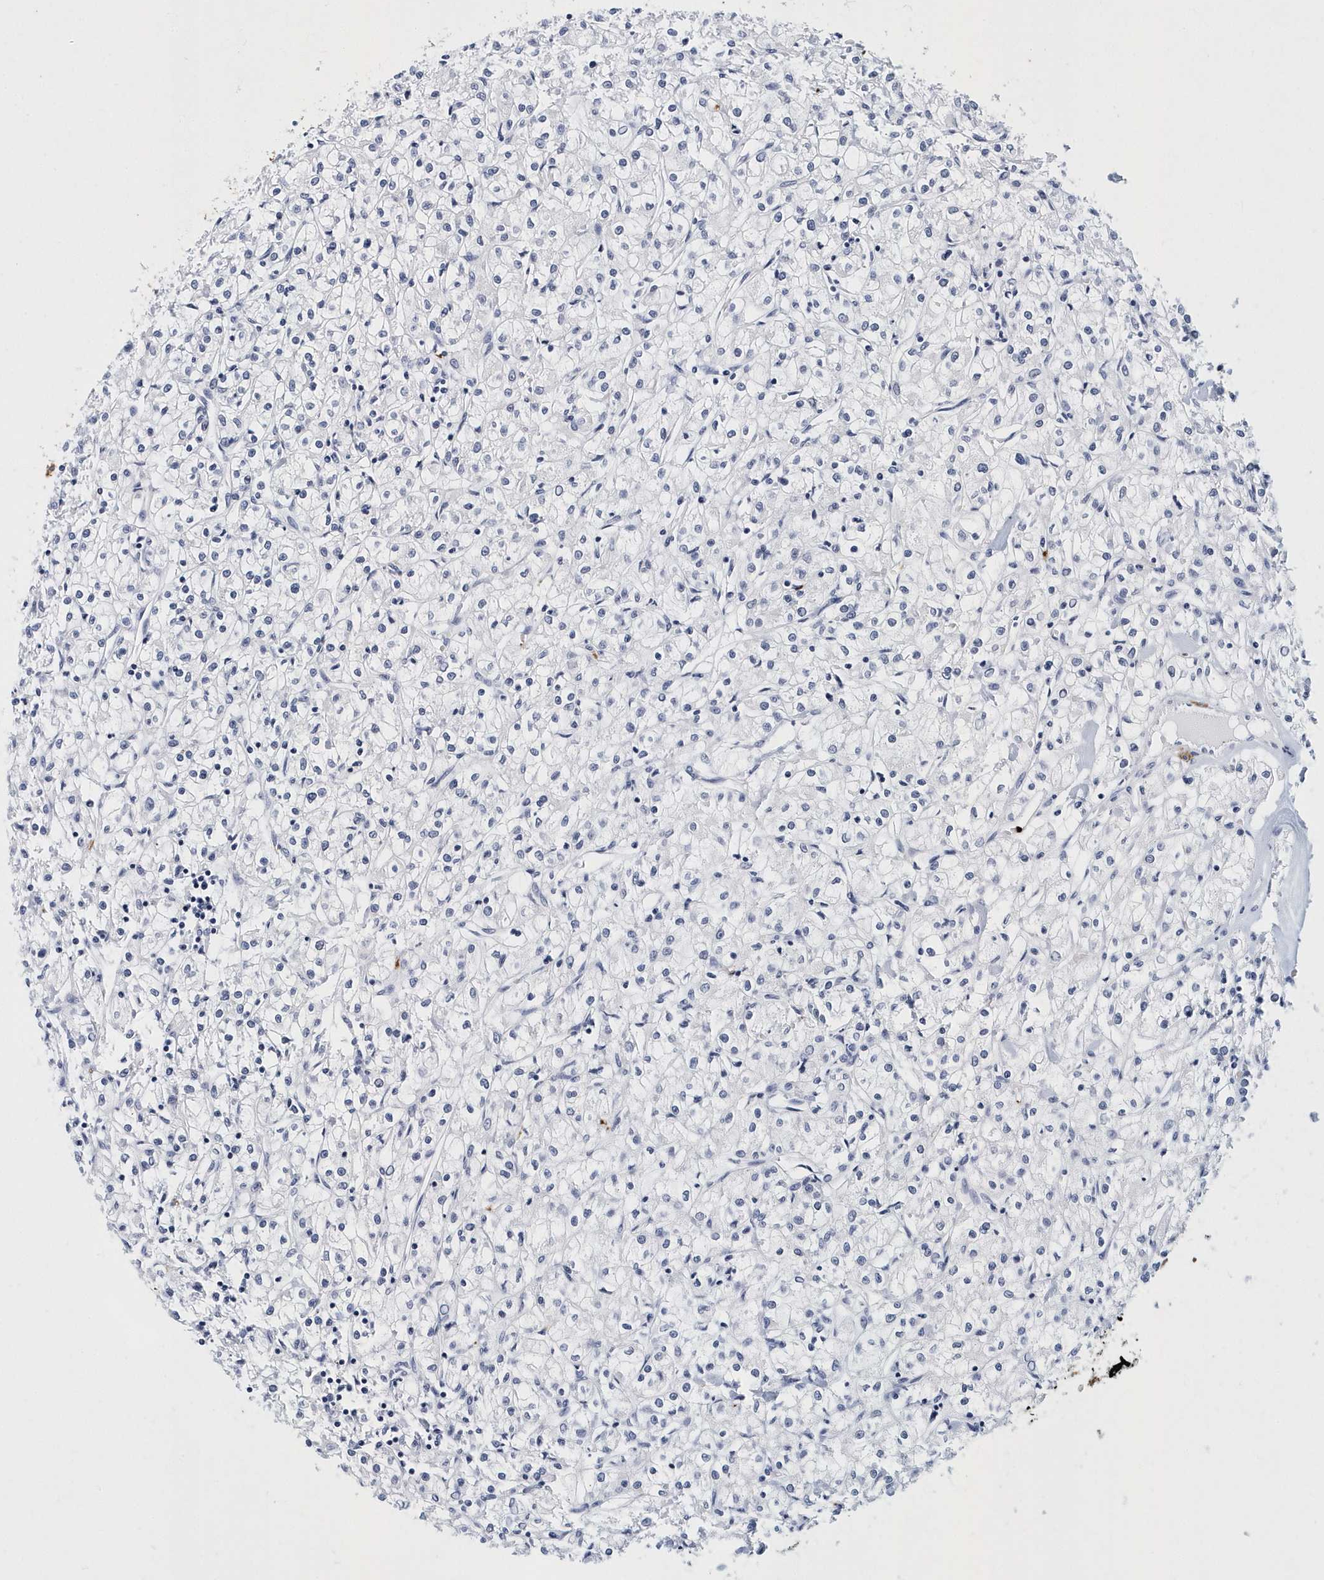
{"staining": {"intensity": "negative", "quantity": "none", "location": "none"}, "tissue": "renal cancer", "cell_type": "Tumor cells", "image_type": "cancer", "snomed": [{"axis": "morphology", "description": "Adenocarcinoma, NOS"}, {"axis": "topography", "description": "Kidney"}], "caption": "IHC histopathology image of neoplastic tissue: renal cancer stained with DAB exhibits no significant protein expression in tumor cells. (Brightfield microscopy of DAB immunohistochemistry (IHC) at high magnification).", "gene": "ITGA2B", "patient": {"sex": "female", "age": 59}}